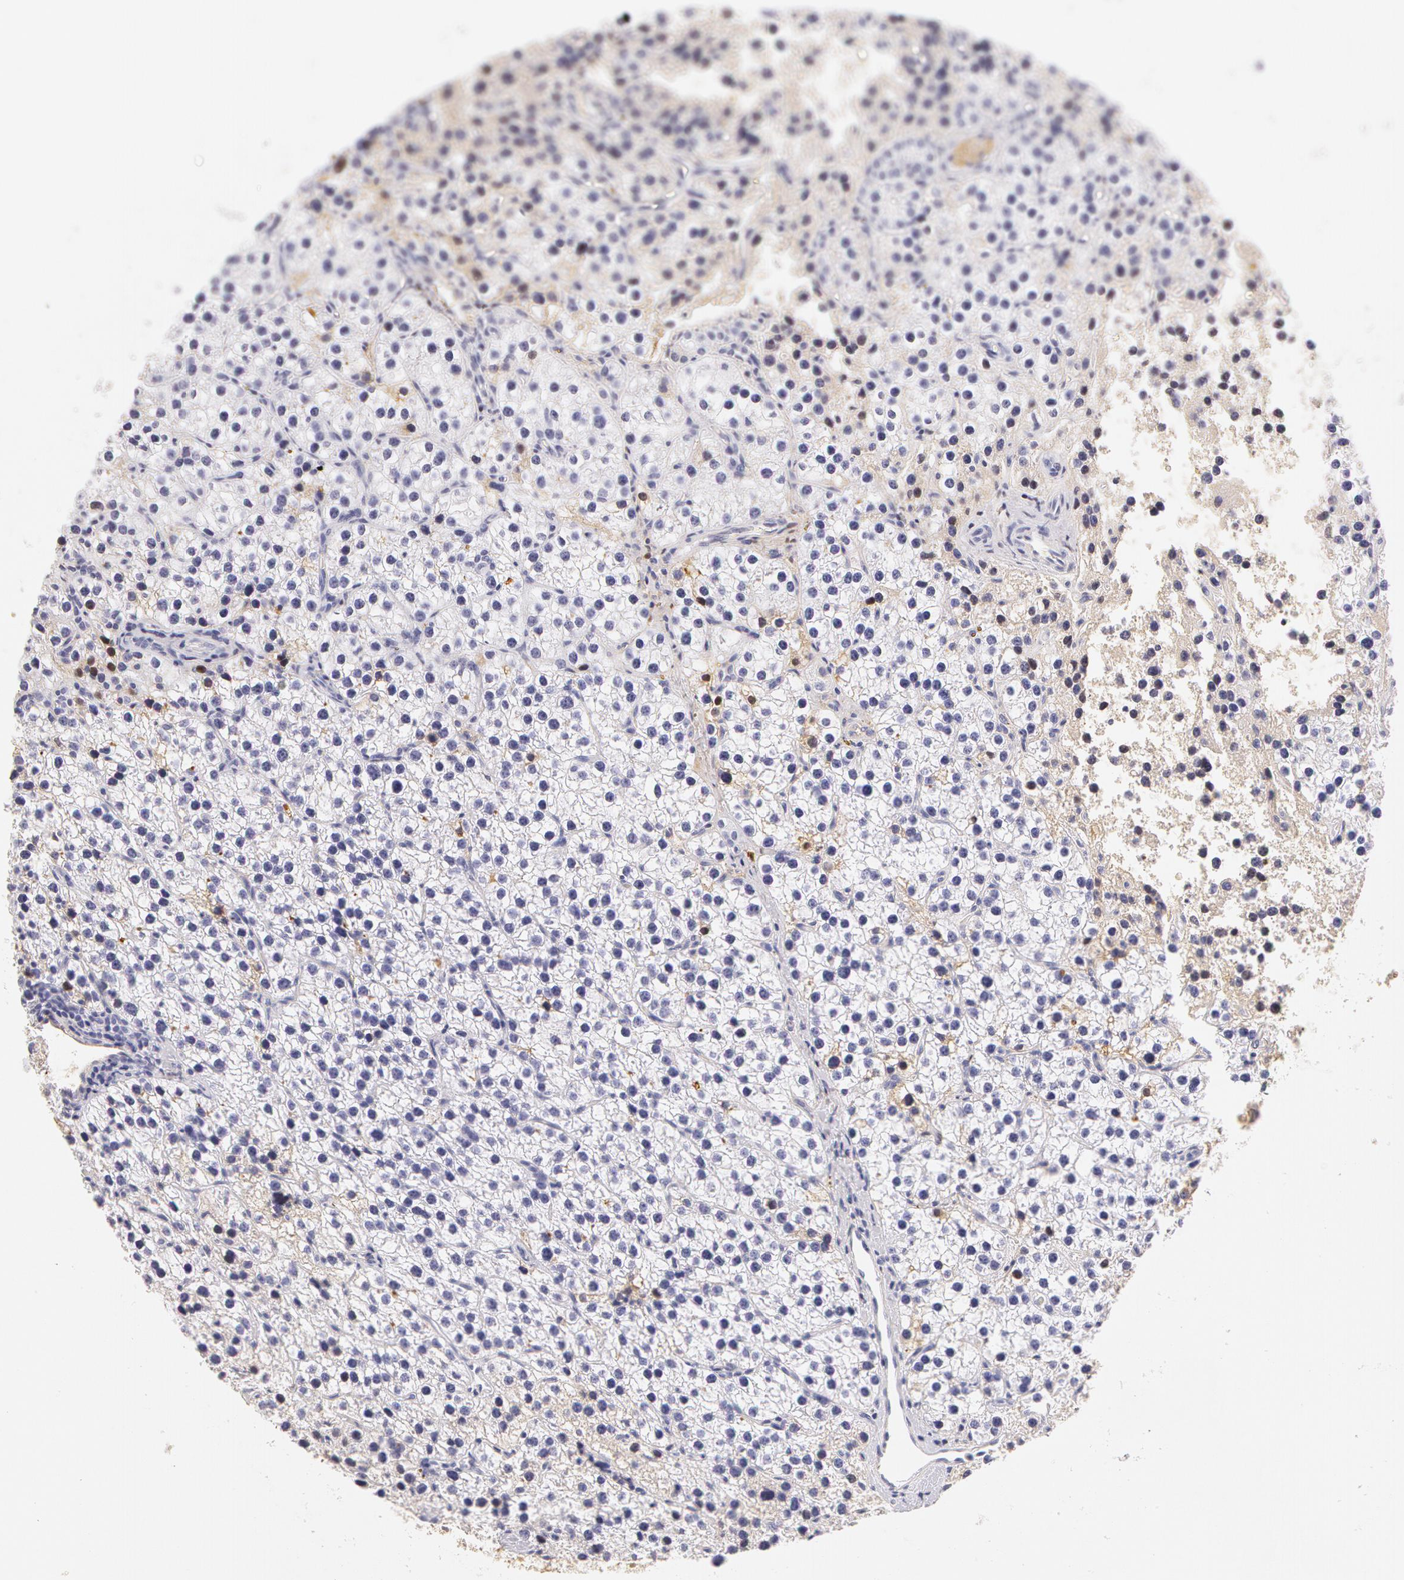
{"staining": {"intensity": "negative", "quantity": "none", "location": "none"}, "tissue": "parathyroid gland", "cell_type": "Glandular cells", "image_type": "normal", "snomed": [{"axis": "morphology", "description": "Normal tissue, NOS"}, {"axis": "topography", "description": "Parathyroid gland"}], "caption": "This is an immunohistochemistry image of unremarkable human parathyroid gland. There is no staining in glandular cells.", "gene": "AHSG", "patient": {"sex": "female", "age": 54}}